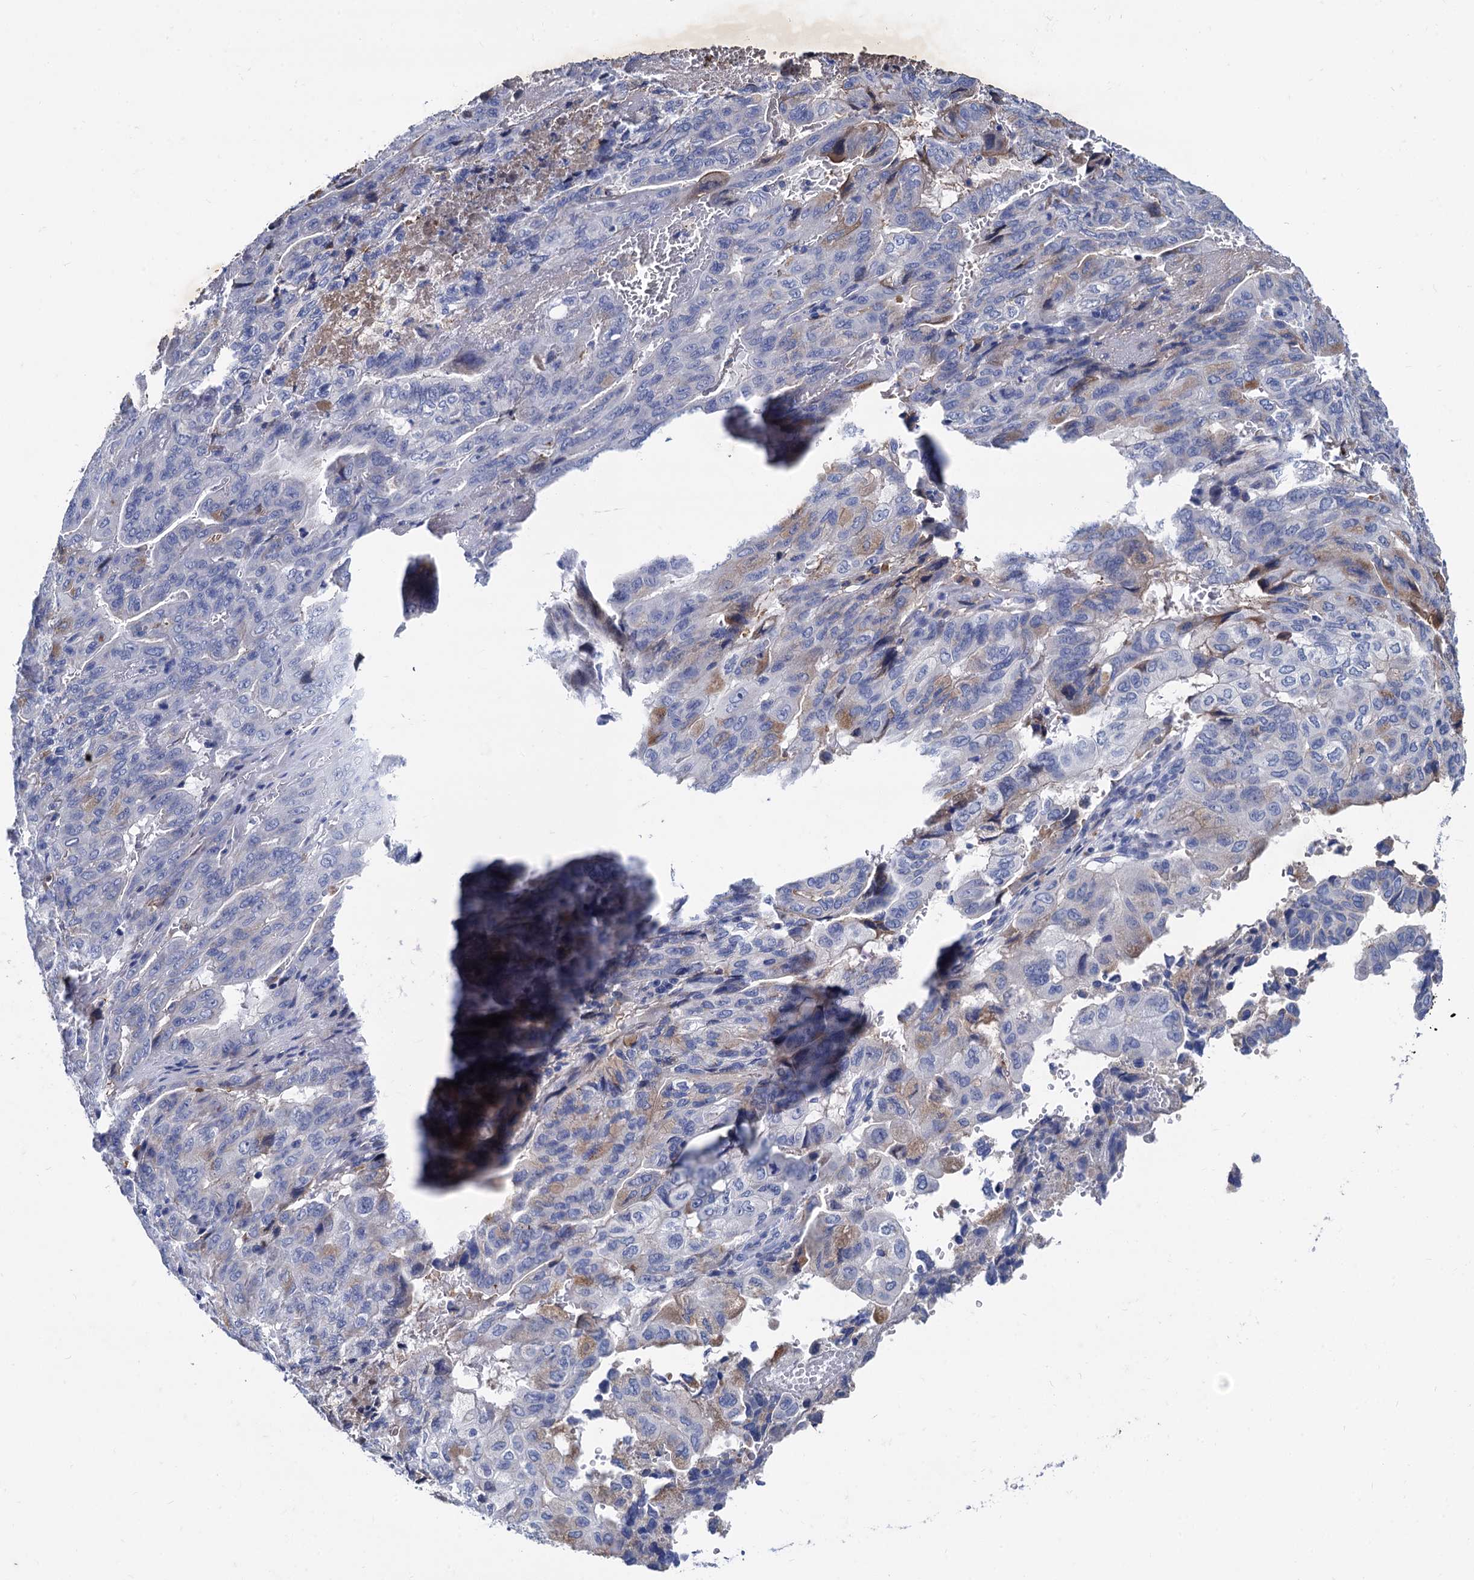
{"staining": {"intensity": "weak", "quantity": "<25%", "location": "cytoplasmic/membranous"}, "tissue": "pancreatic cancer", "cell_type": "Tumor cells", "image_type": "cancer", "snomed": [{"axis": "morphology", "description": "Adenocarcinoma, NOS"}, {"axis": "topography", "description": "Pancreas"}], "caption": "Tumor cells show no significant protein positivity in pancreatic cancer (adenocarcinoma).", "gene": "TMEM72", "patient": {"sex": "male", "age": 51}}